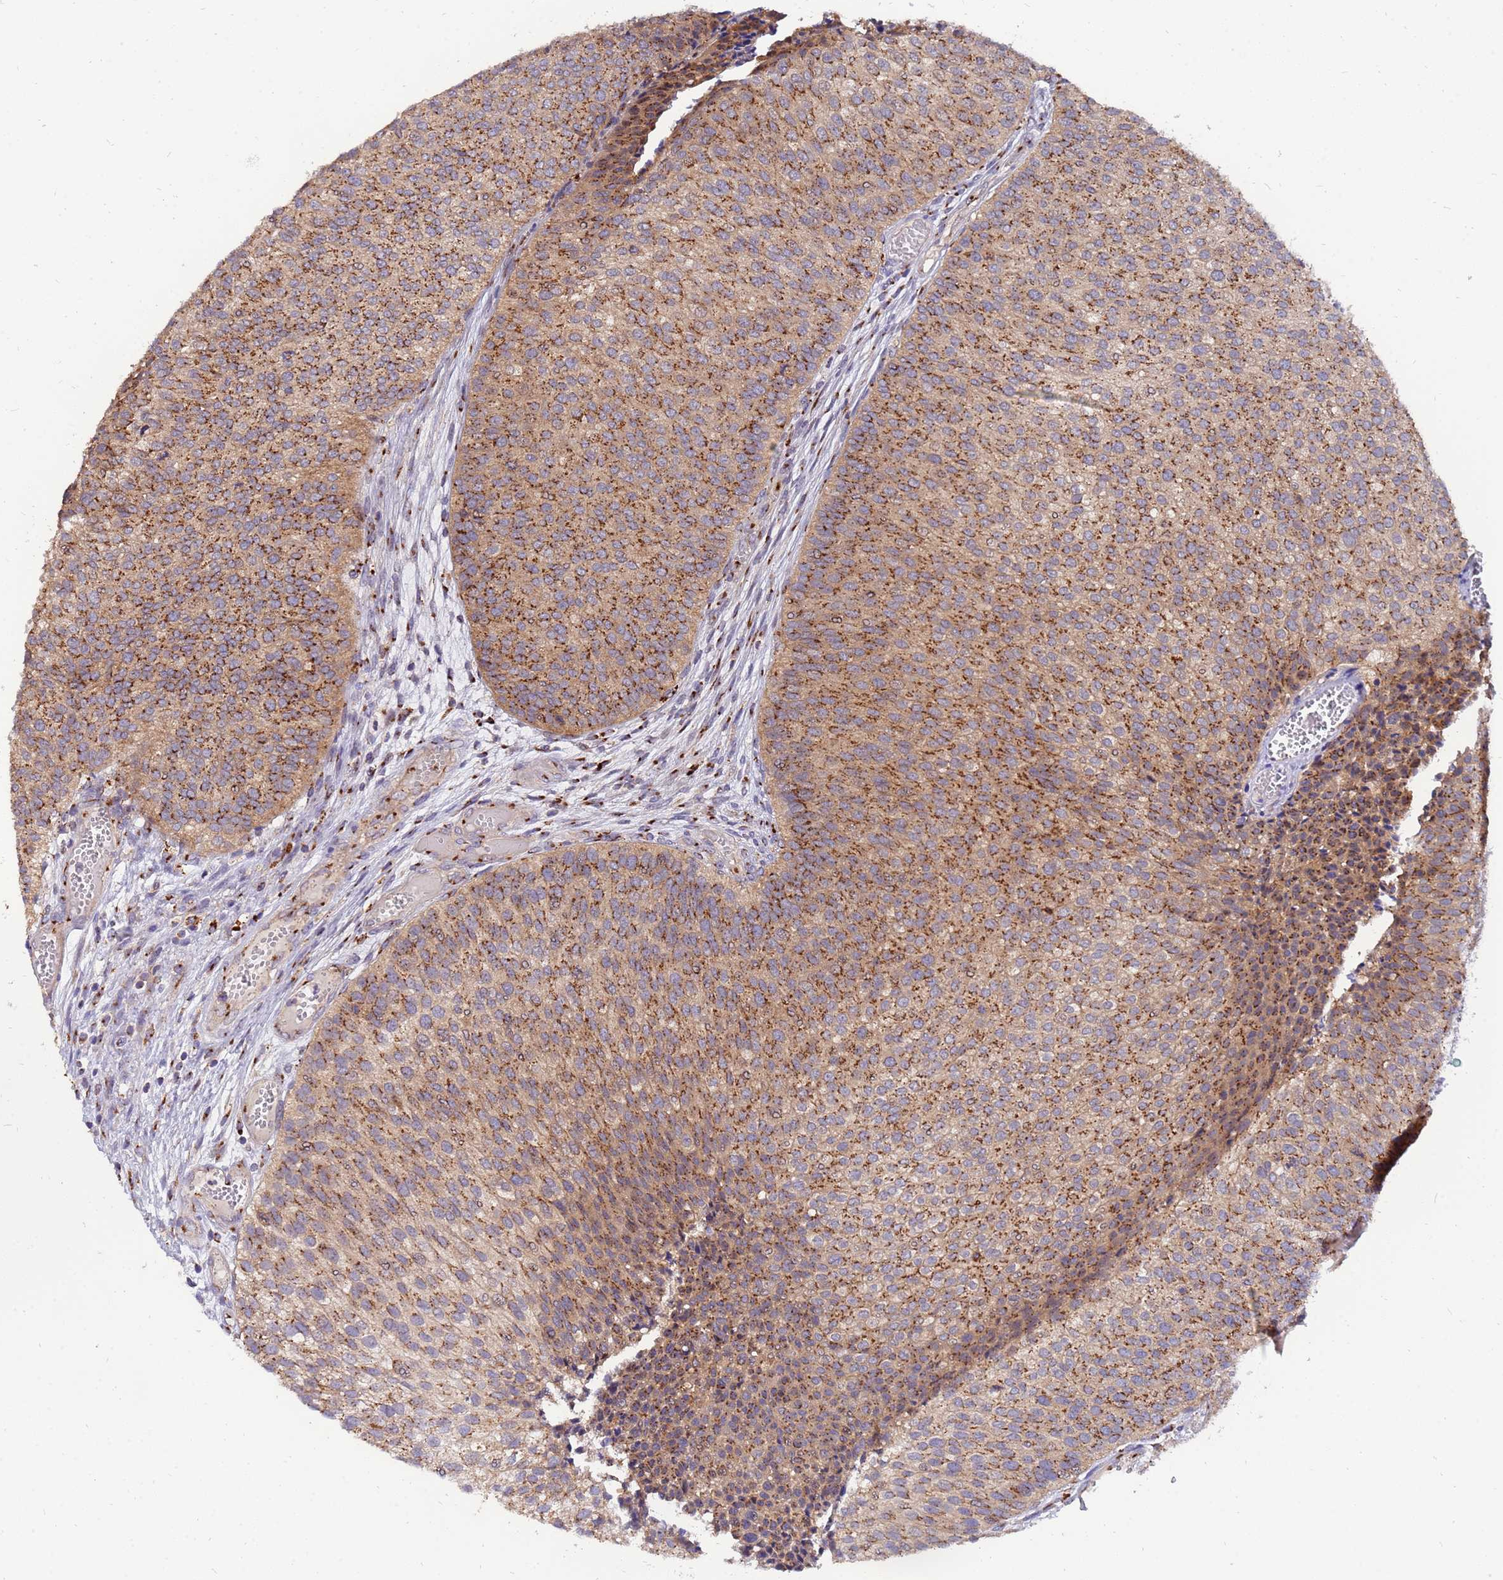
{"staining": {"intensity": "moderate", "quantity": ">75%", "location": "cytoplasmic/membranous"}, "tissue": "urothelial cancer", "cell_type": "Tumor cells", "image_type": "cancer", "snomed": [{"axis": "morphology", "description": "Urothelial carcinoma, Low grade"}, {"axis": "topography", "description": "Urinary bladder"}], "caption": "A histopathology image of urothelial cancer stained for a protein shows moderate cytoplasmic/membranous brown staining in tumor cells.", "gene": "HPS3", "patient": {"sex": "male", "age": 84}}